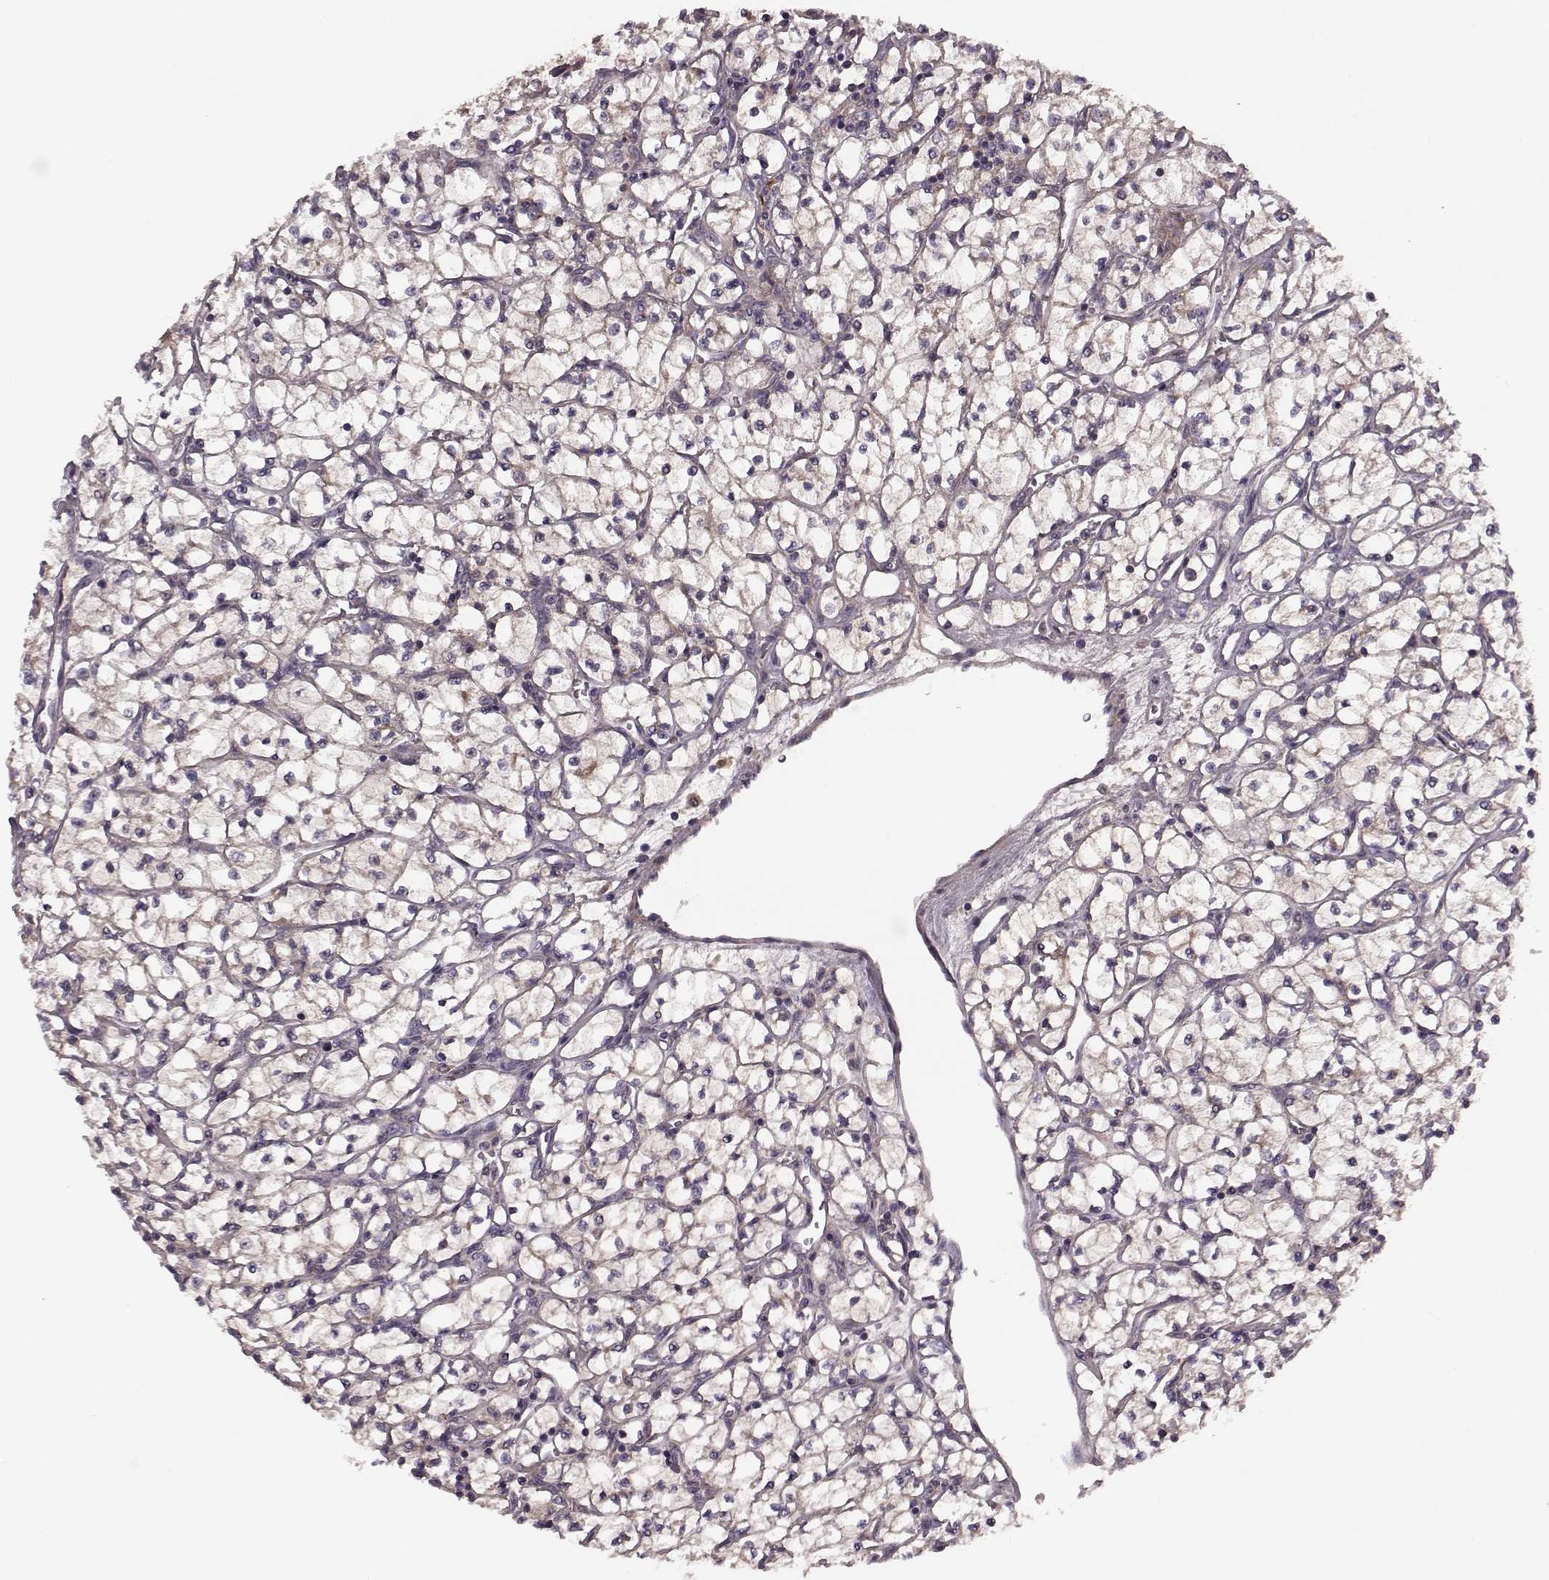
{"staining": {"intensity": "weak", "quantity": ">75%", "location": "cytoplasmic/membranous"}, "tissue": "renal cancer", "cell_type": "Tumor cells", "image_type": "cancer", "snomed": [{"axis": "morphology", "description": "Adenocarcinoma, NOS"}, {"axis": "topography", "description": "Kidney"}], "caption": "This is an image of IHC staining of adenocarcinoma (renal), which shows weak expression in the cytoplasmic/membranous of tumor cells.", "gene": "FNIP2", "patient": {"sex": "female", "age": 64}}